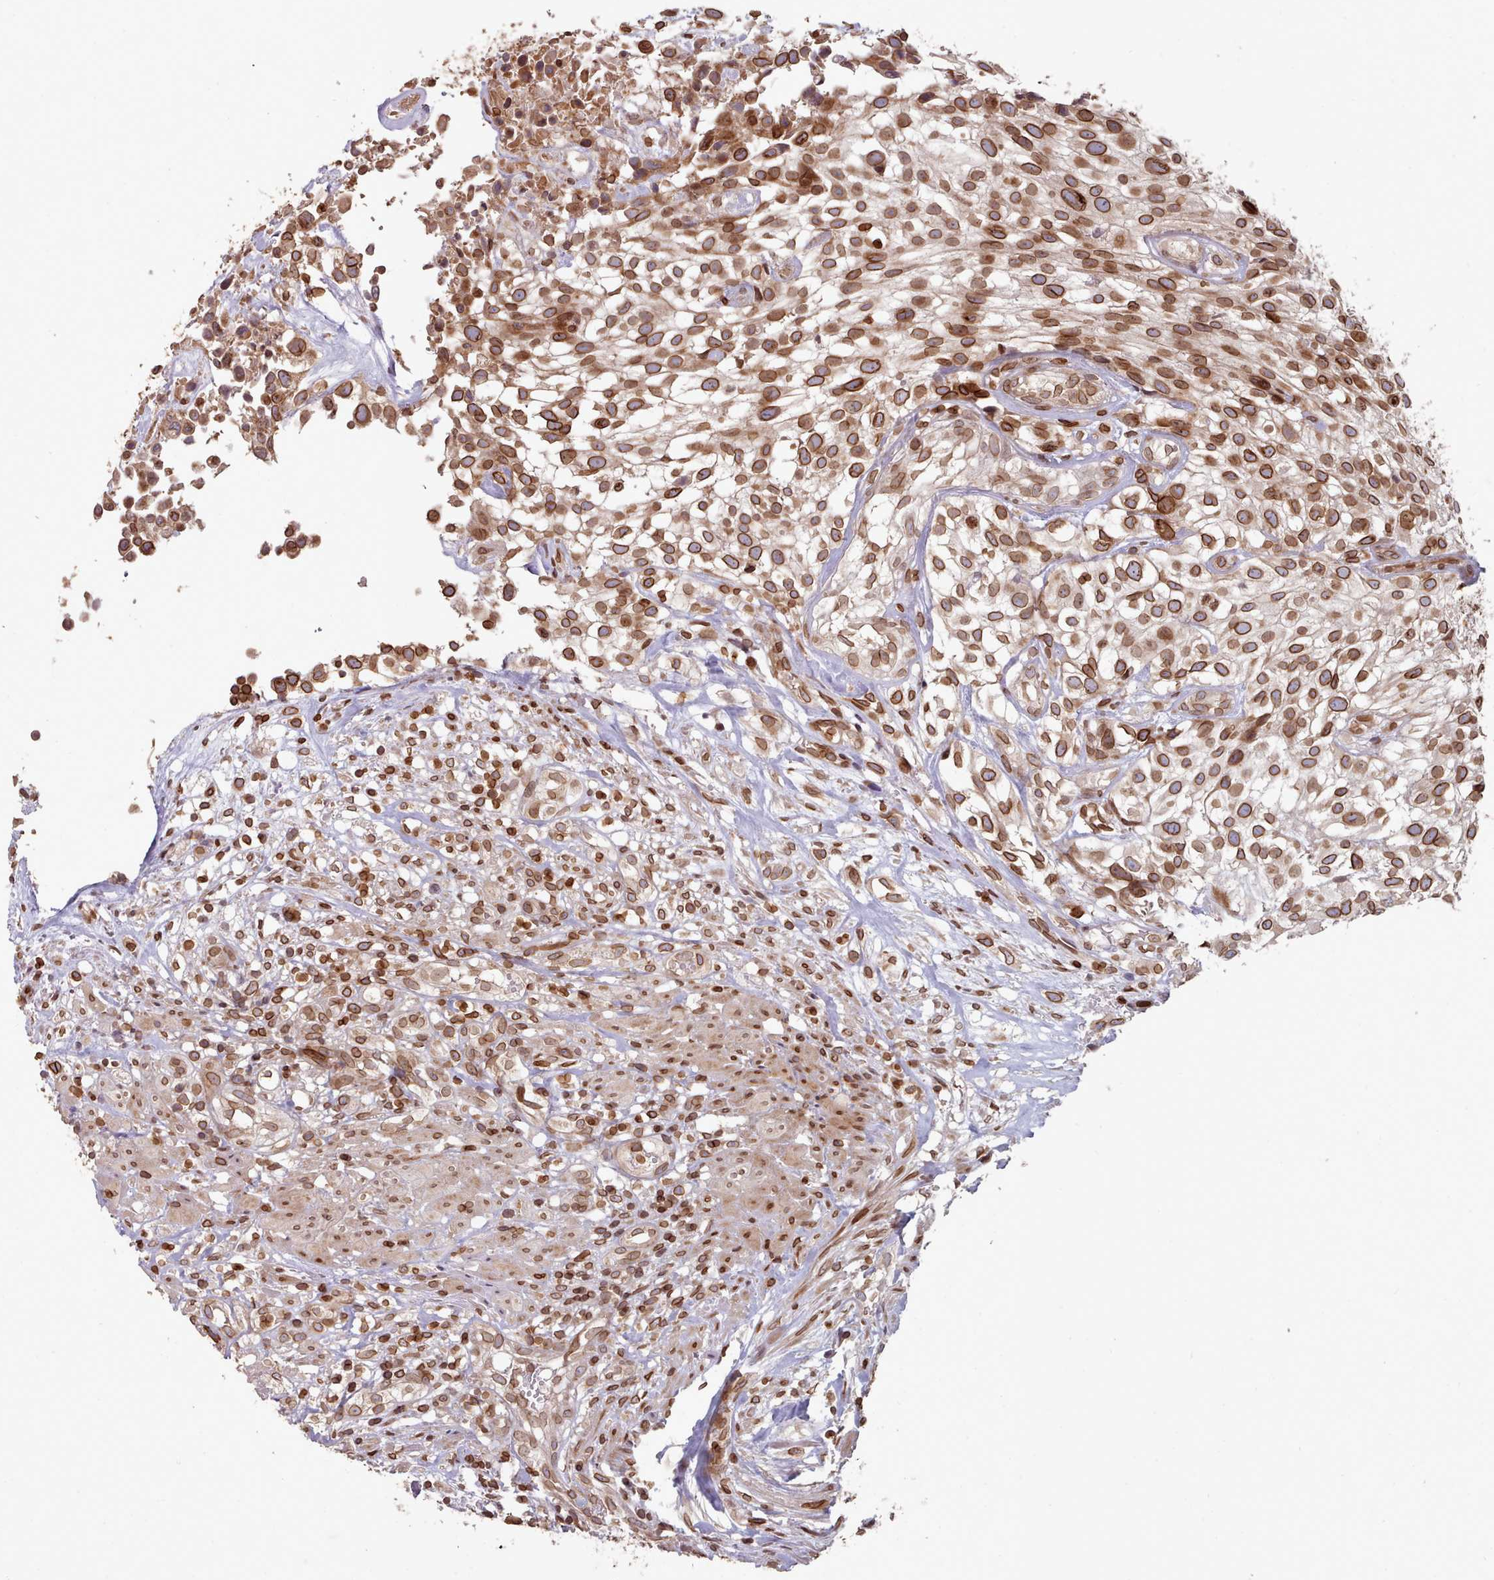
{"staining": {"intensity": "strong", "quantity": ">75%", "location": "cytoplasmic/membranous,nuclear"}, "tissue": "urothelial cancer", "cell_type": "Tumor cells", "image_type": "cancer", "snomed": [{"axis": "morphology", "description": "Urothelial carcinoma, High grade"}, {"axis": "topography", "description": "Urinary bladder"}], "caption": "Immunohistochemical staining of urothelial cancer shows strong cytoplasmic/membranous and nuclear protein expression in about >75% of tumor cells.", "gene": "TOR1AIP1", "patient": {"sex": "male", "age": 56}}